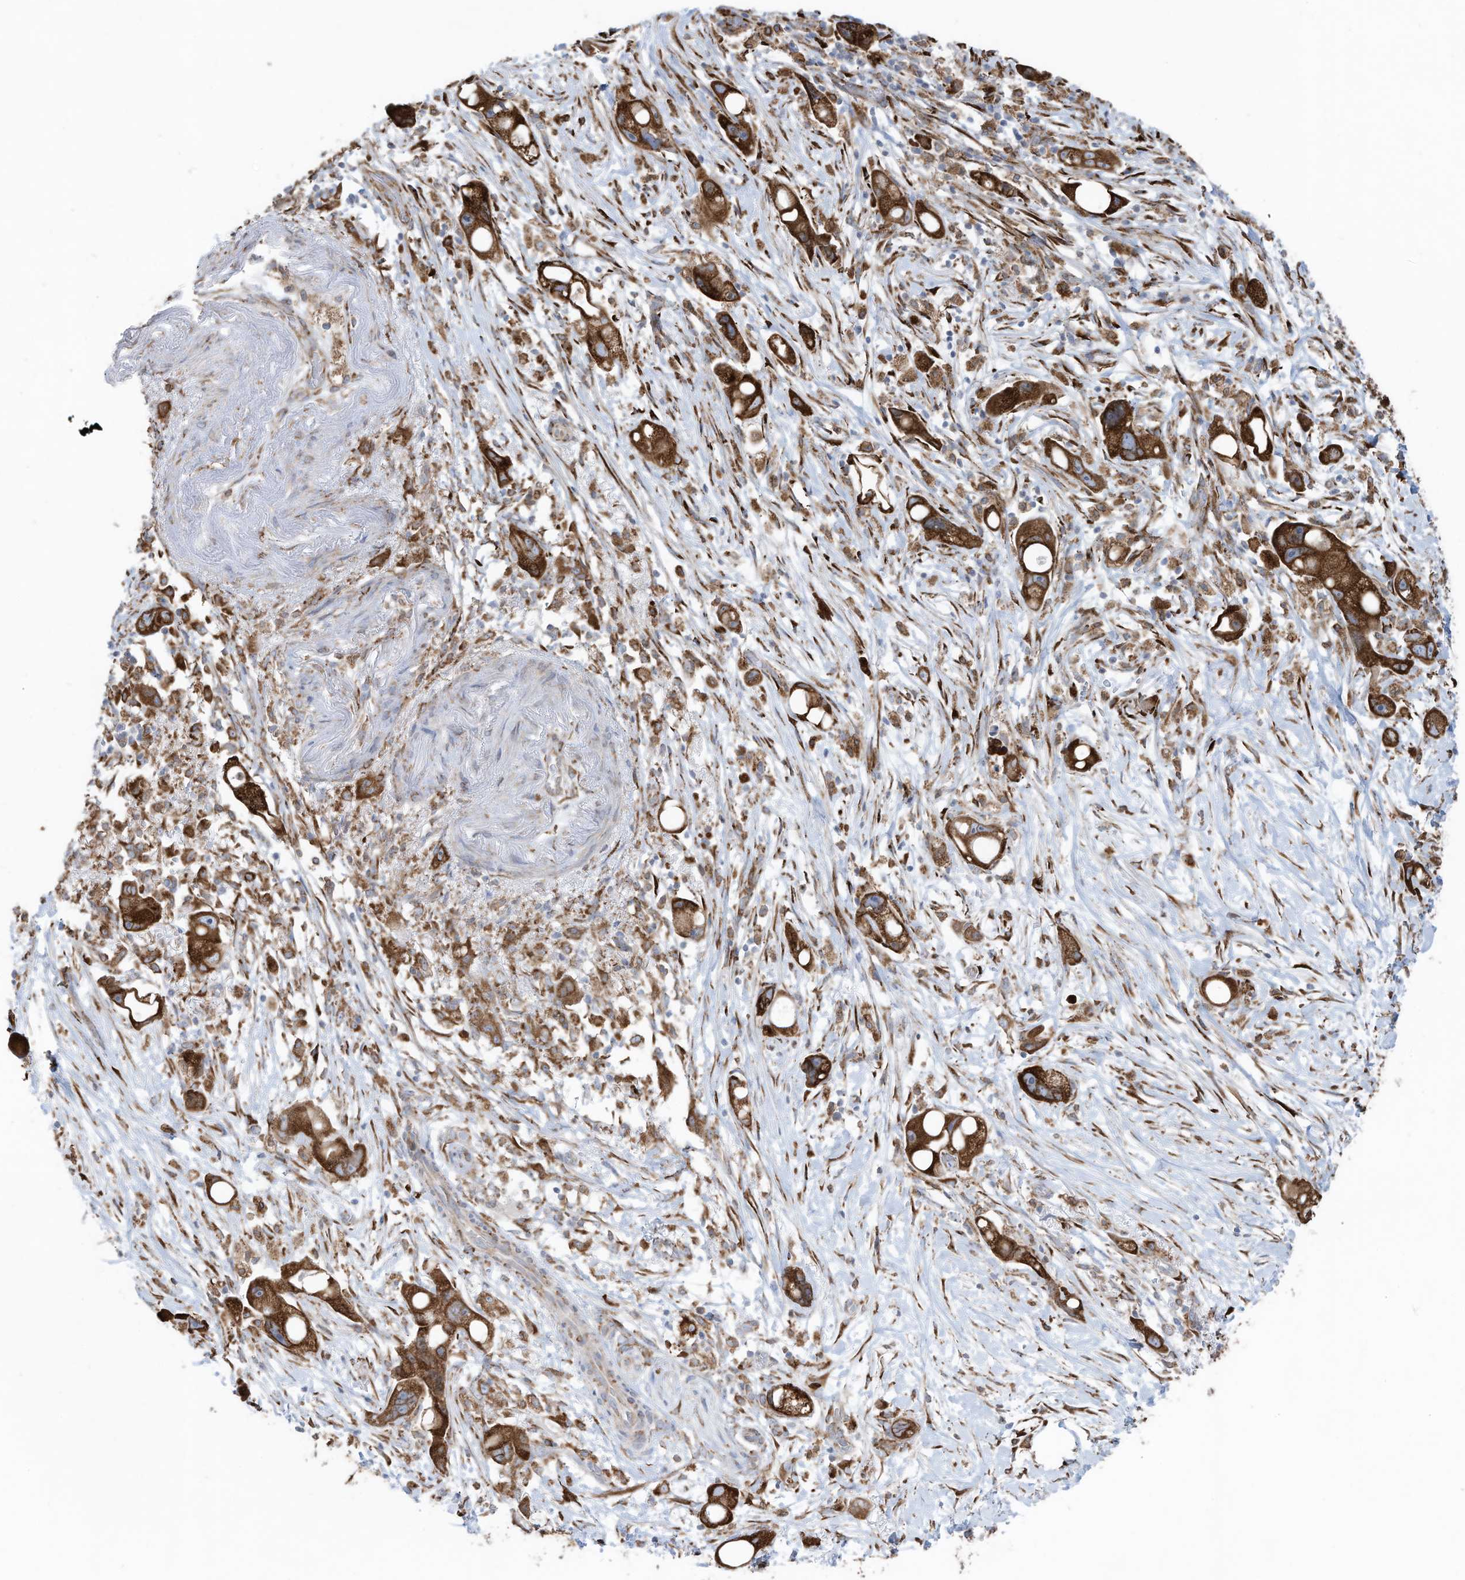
{"staining": {"intensity": "strong", "quantity": ">75%", "location": "cytoplasmic/membranous"}, "tissue": "pancreatic cancer", "cell_type": "Tumor cells", "image_type": "cancer", "snomed": [{"axis": "morphology", "description": "Normal tissue, NOS"}, {"axis": "morphology", "description": "Adenocarcinoma, NOS"}, {"axis": "topography", "description": "Pancreas"}], "caption": "High-magnification brightfield microscopy of pancreatic cancer stained with DAB (3,3'-diaminobenzidine) (brown) and counterstained with hematoxylin (blue). tumor cells exhibit strong cytoplasmic/membranous staining is identified in approximately>75% of cells.", "gene": "ZNF354C", "patient": {"sex": "female", "age": 68}}